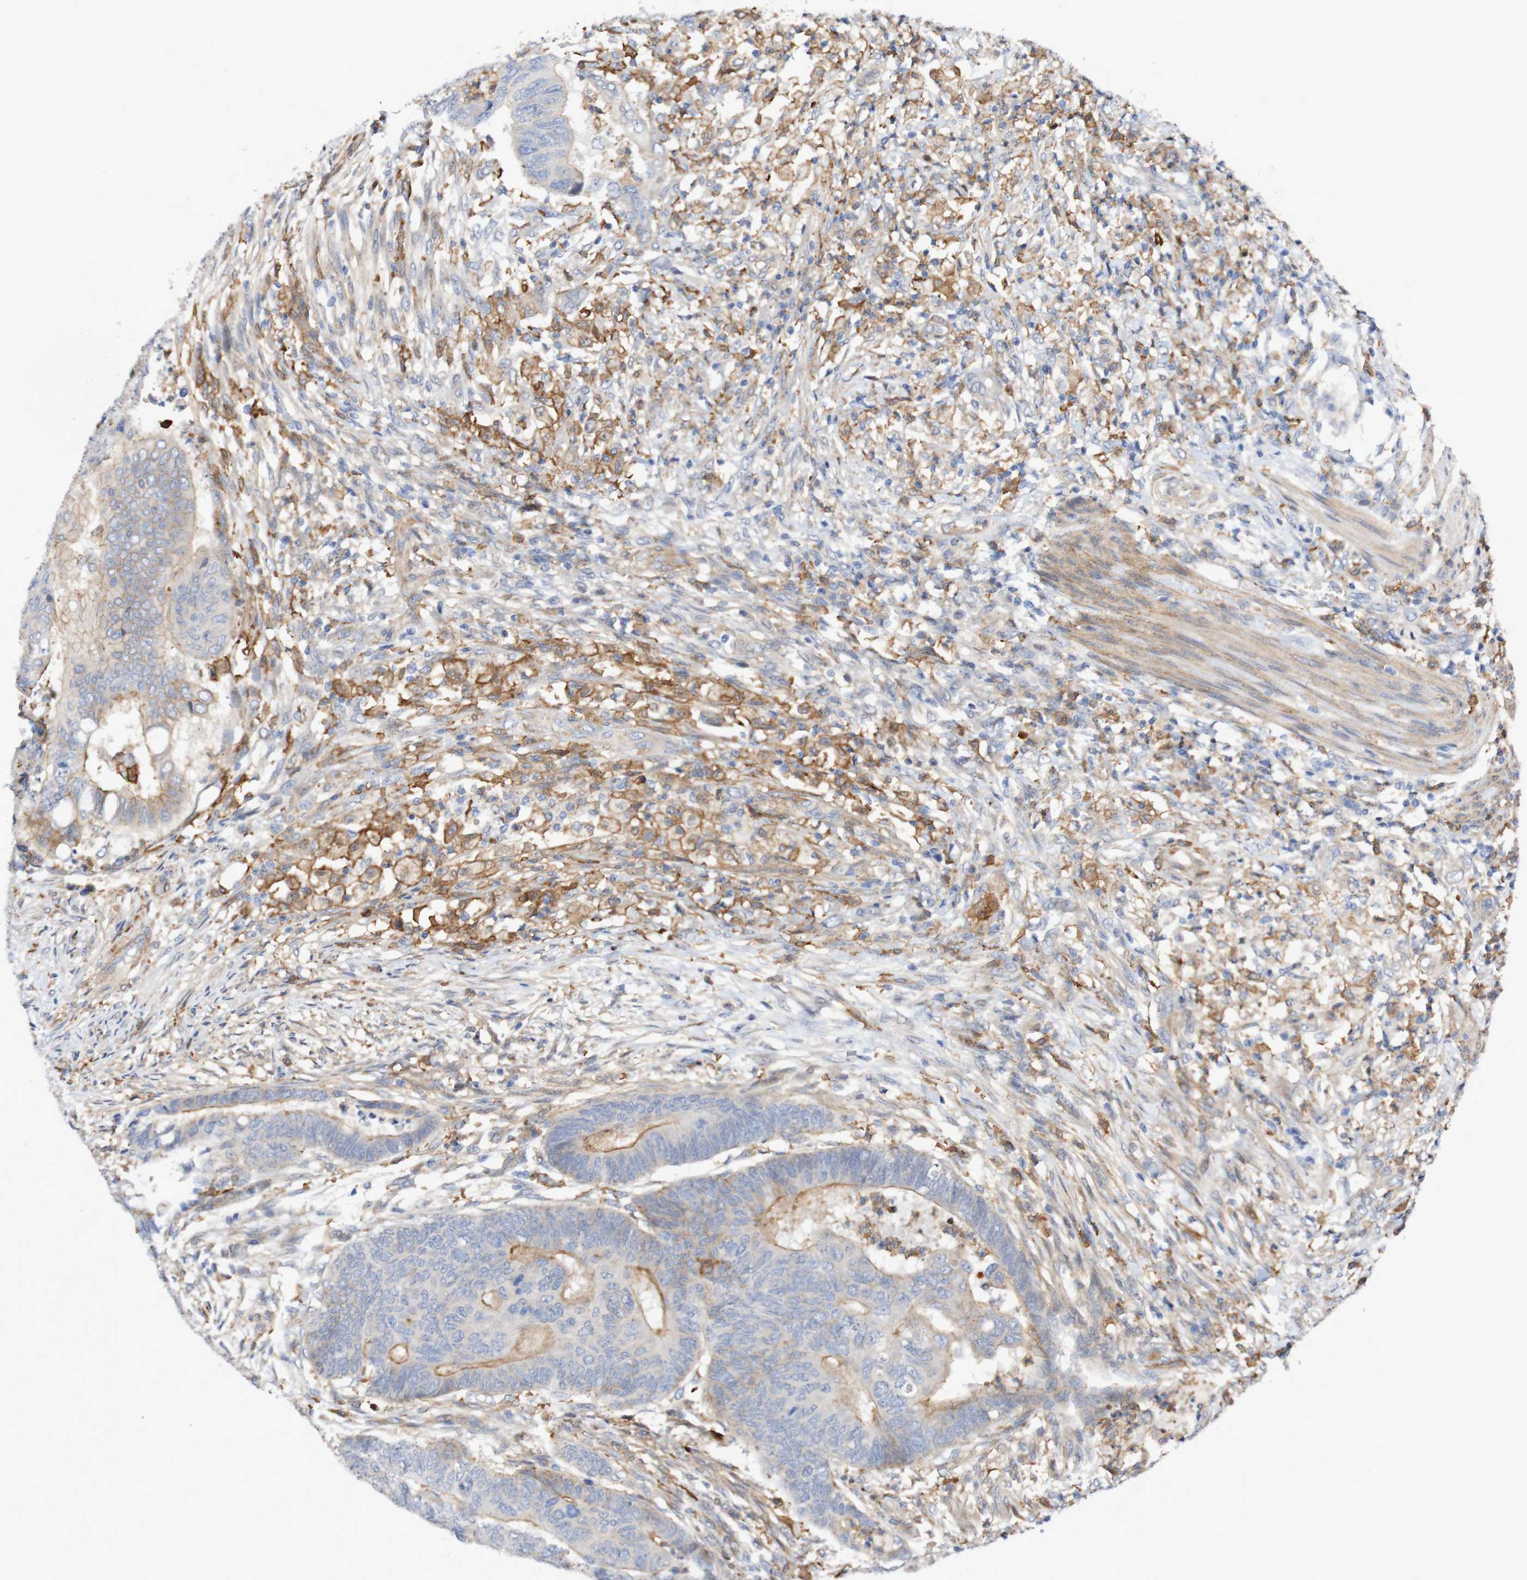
{"staining": {"intensity": "weak", "quantity": "25%-75%", "location": "cytoplasmic/membranous"}, "tissue": "colorectal cancer", "cell_type": "Tumor cells", "image_type": "cancer", "snomed": [{"axis": "morphology", "description": "Normal tissue, NOS"}, {"axis": "morphology", "description": "Adenocarcinoma, NOS"}, {"axis": "topography", "description": "Rectum"}, {"axis": "topography", "description": "Peripheral nerve tissue"}], "caption": "Human adenocarcinoma (colorectal) stained with a brown dye displays weak cytoplasmic/membranous positive positivity in about 25%-75% of tumor cells.", "gene": "SCRG1", "patient": {"sex": "male", "age": 92}}